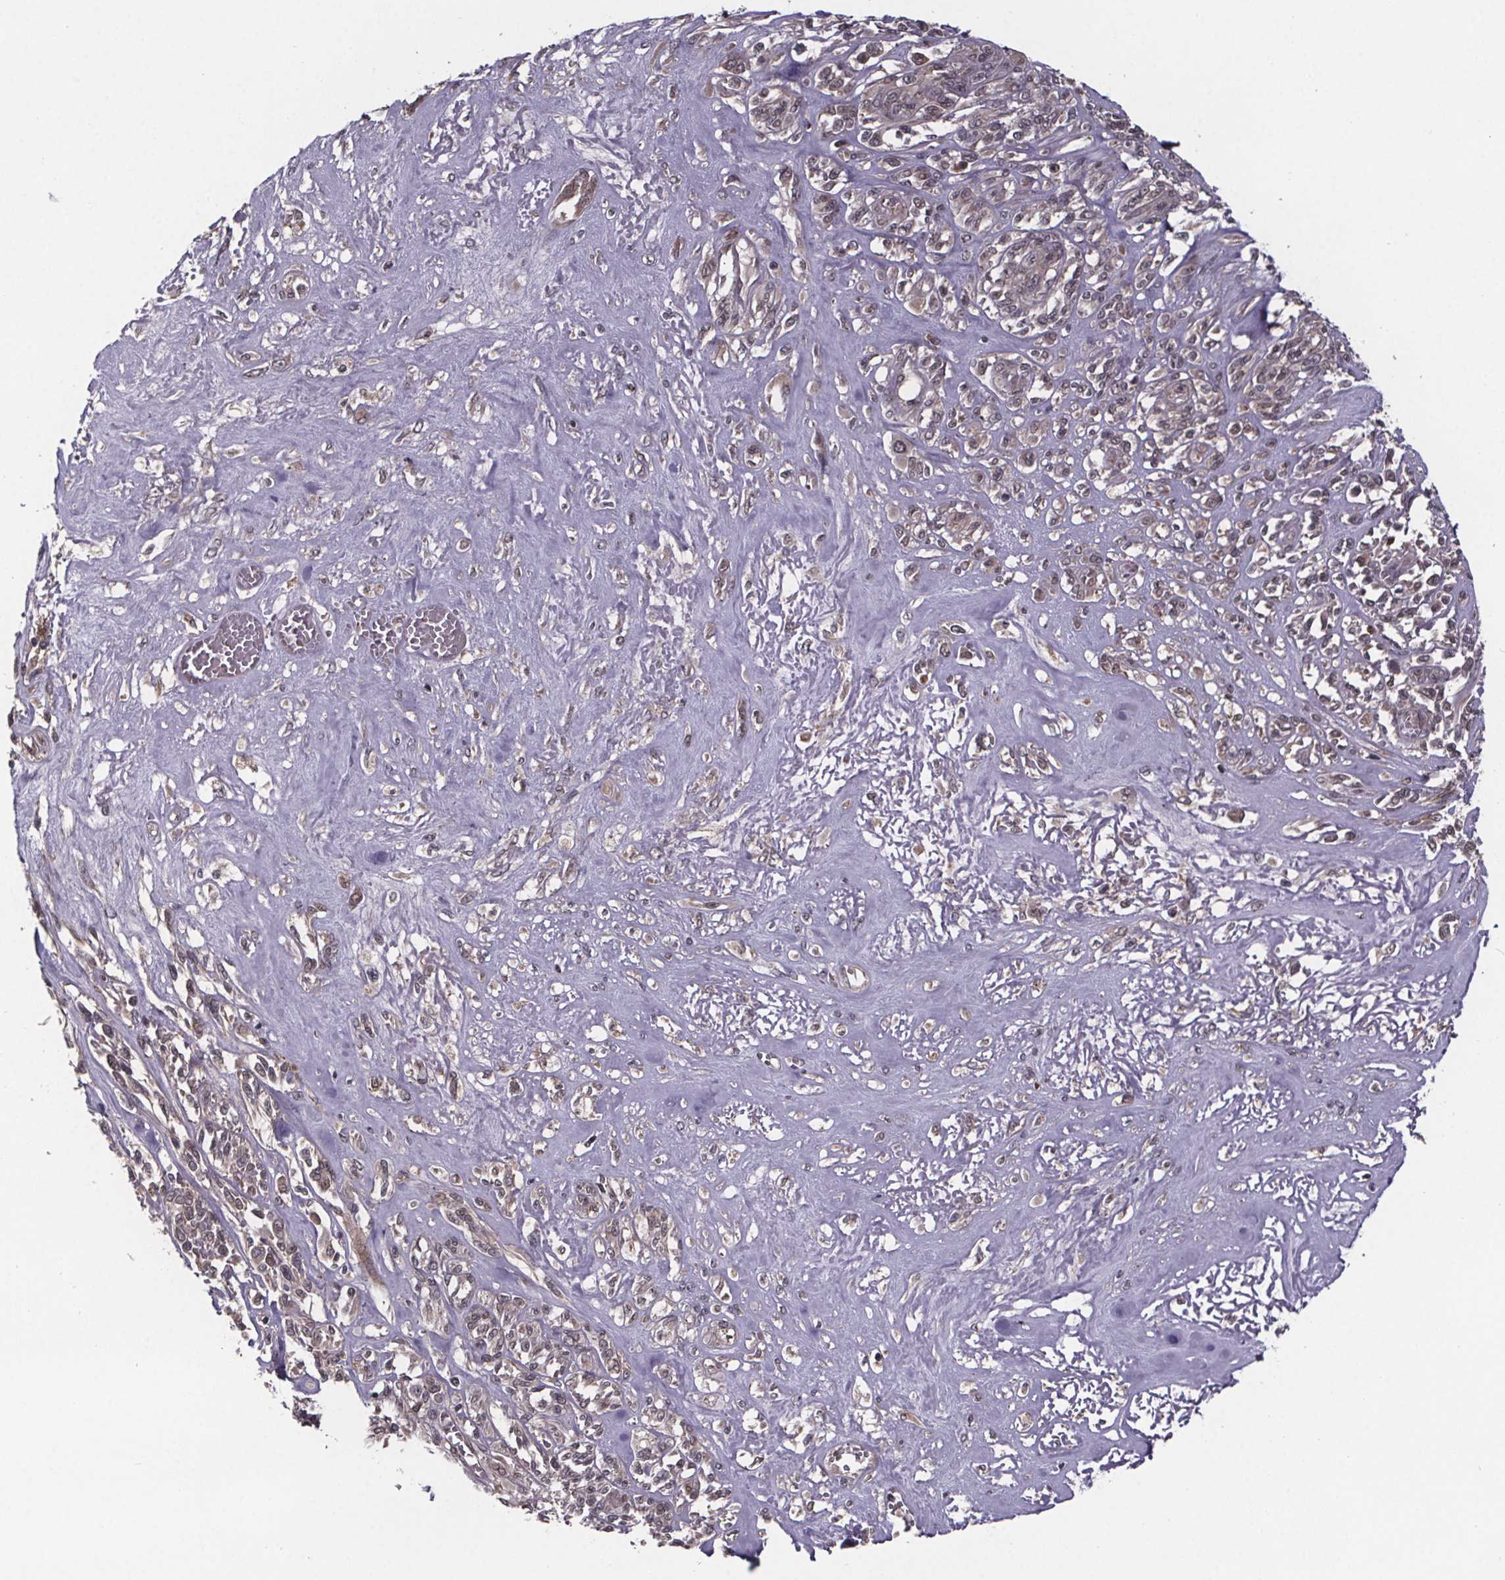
{"staining": {"intensity": "weak", "quantity": ">75%", "location": "cytoplasmic/membranous"}, "tissue": "melanoma", "cell_type": "Tumor cells", "image_type": "cancer", "snomed": [{"axis": "morphology", "description": "Malignant melanoma, NOS"}, {"axis": "topography", "description": "Skin"}], "caption": "Melanoma stained for a protein demonstrates weak cytoplasmic/membranous positivity in tumor cells.", "gene": "SAT1", "patient": {"sex": "female", "age": 91}}